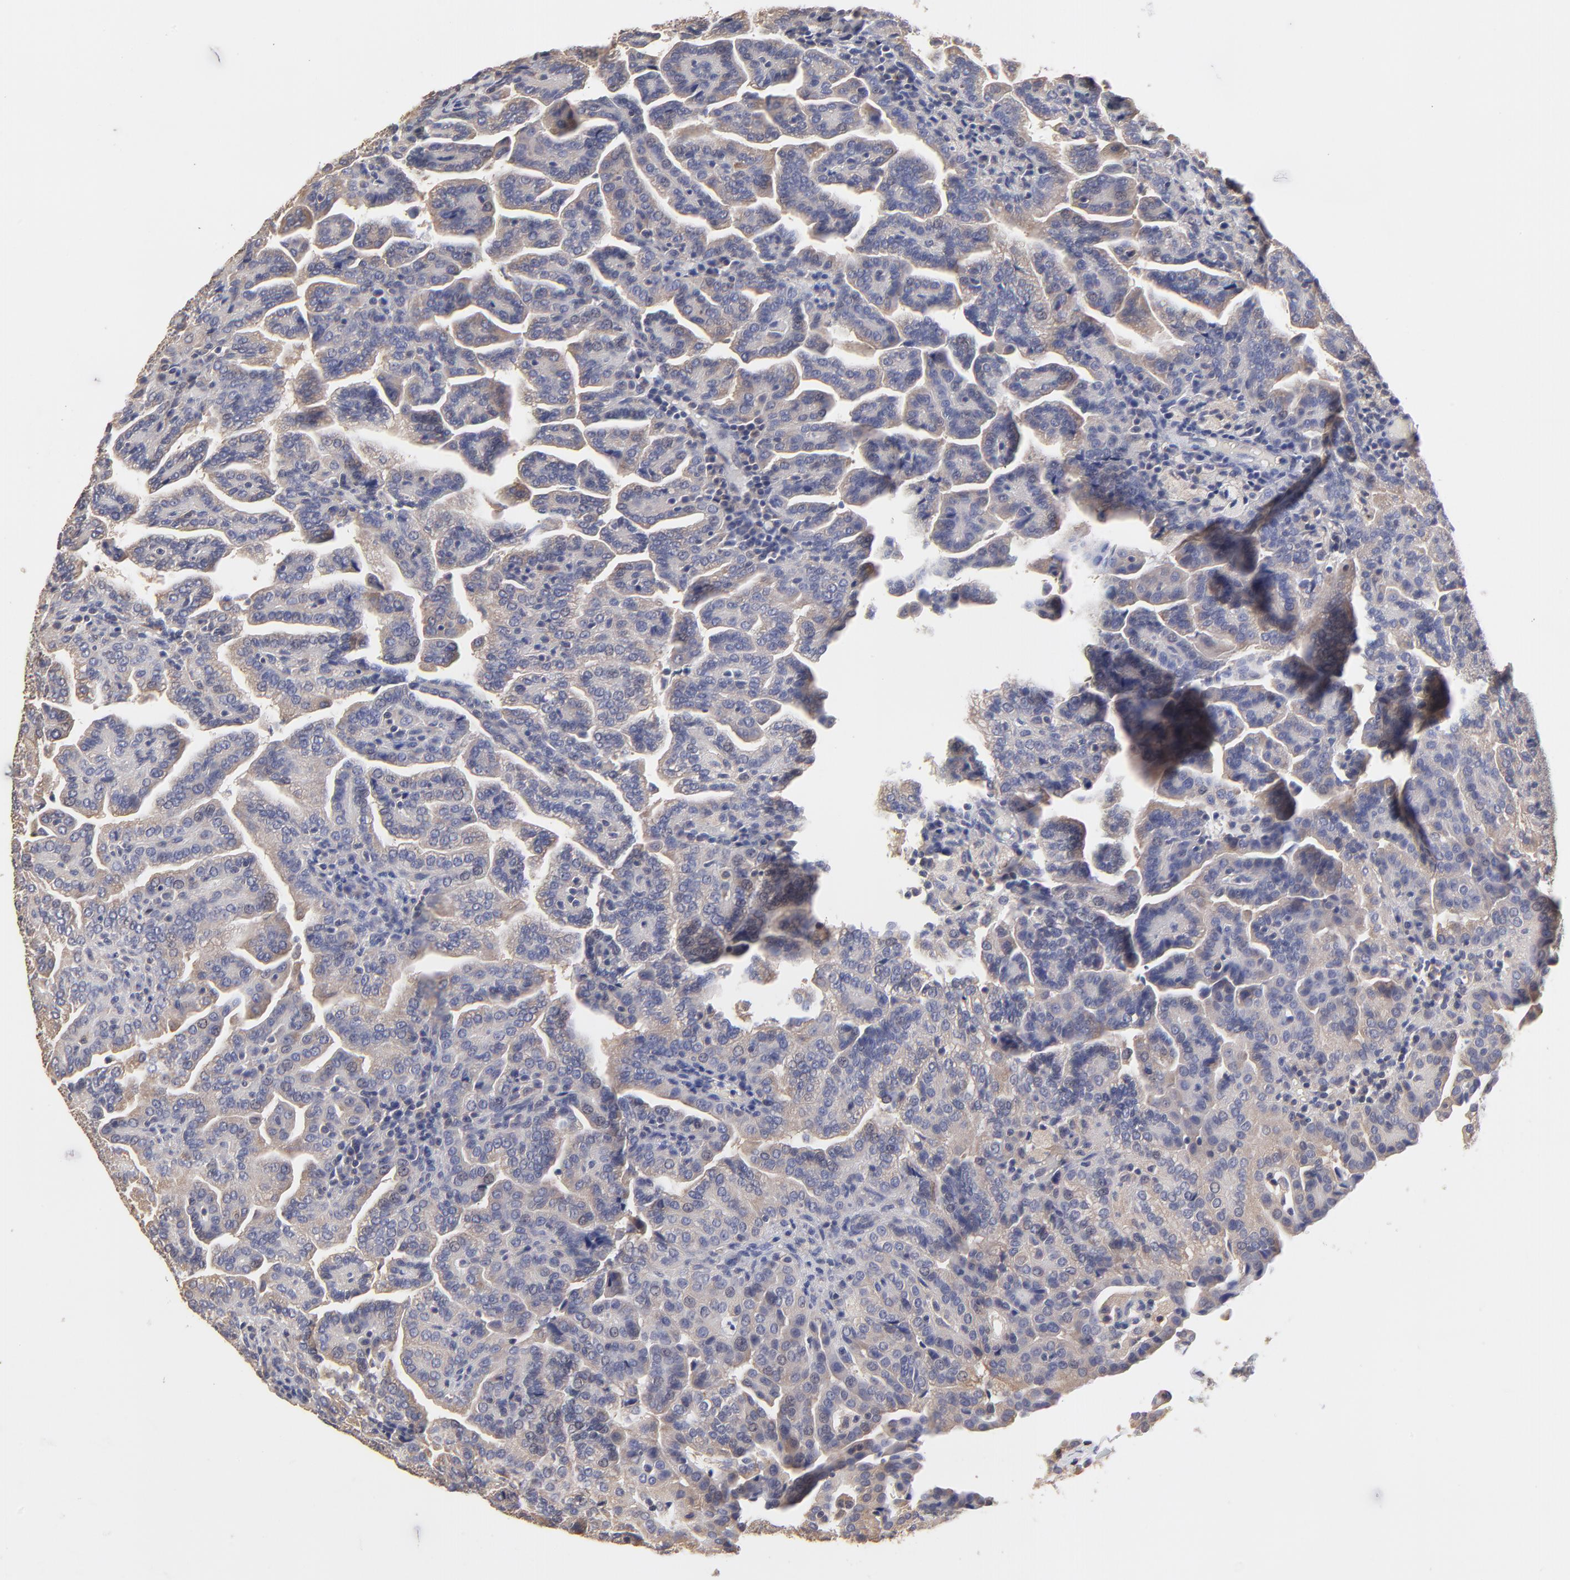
{"staining": {"intensity": "weak", "quantity": "25%-75%", "location": "cytoplasmic/membranous"}, "tissue": "renal cancer", "cell_type": "Tumor cells", "image_type": "cancer", "snomed": [{"axis": "morphology", "description": "Adenocarcinoma, NOS"}, {"axis": "topography", "description": "Kidney"}], "caption": "Human adenocarcinoma (renal) stained with a protein marker reveals weak staining in tumor cells.", "gene": "CCT2", "patient": {"sex": "male", "age": 61}}